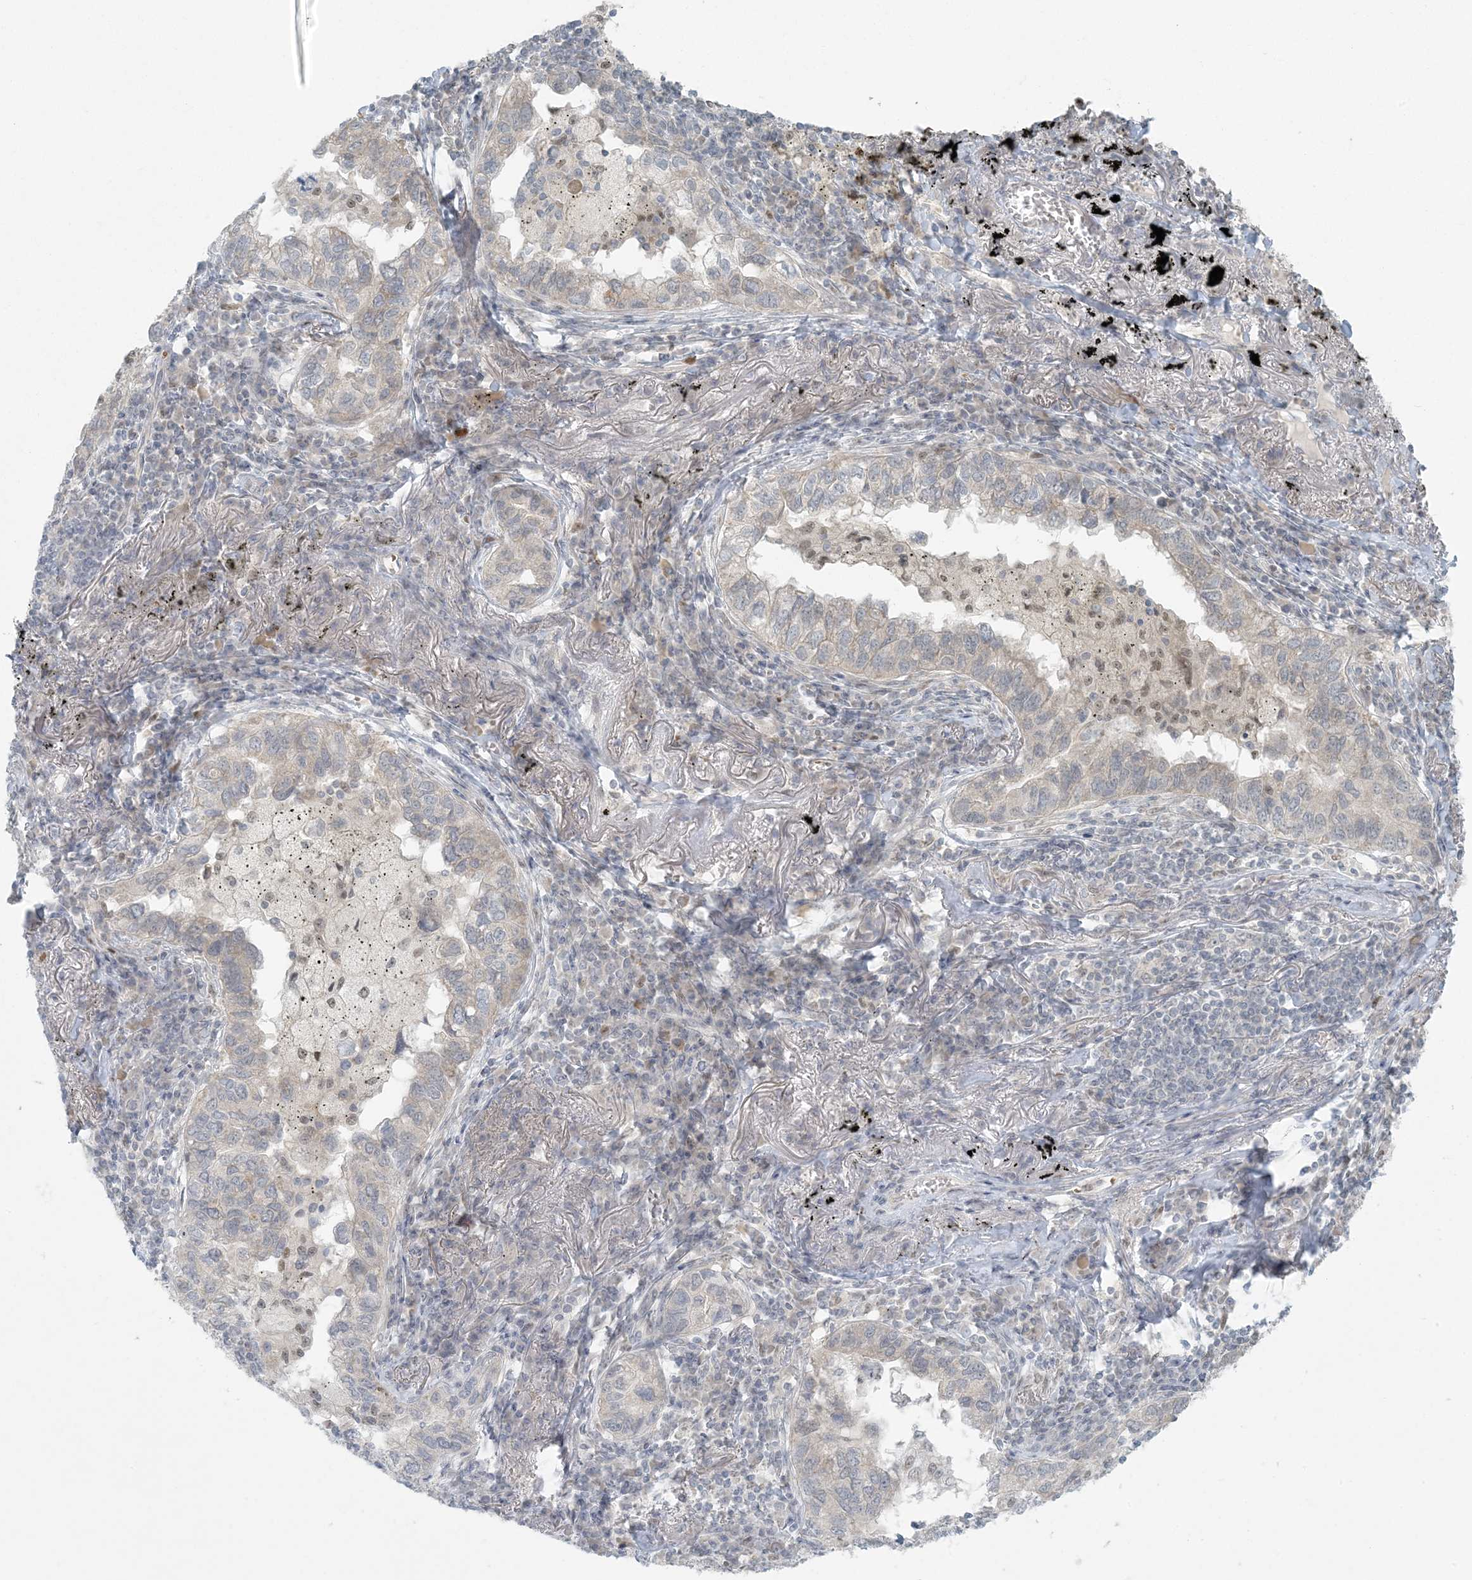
{"staining": {"intensity": "negative", "quantity": "none", "location": "none"}, "tissue": "lung cancer", "cell_type": "Tumor cells", "image_type": "cancer", "snomed": [{"axis": "morphology", "description": "Adenocarcinoma, NOS"}, {"axis": "topography", "description": "Lung"}], "caption": "Image shows no protein staining in tumor cells of lung cancer (adenocarcinoma) tissue.", "gene": "CTDNEP1", "patient": {"sex": "male", "age": 65}}